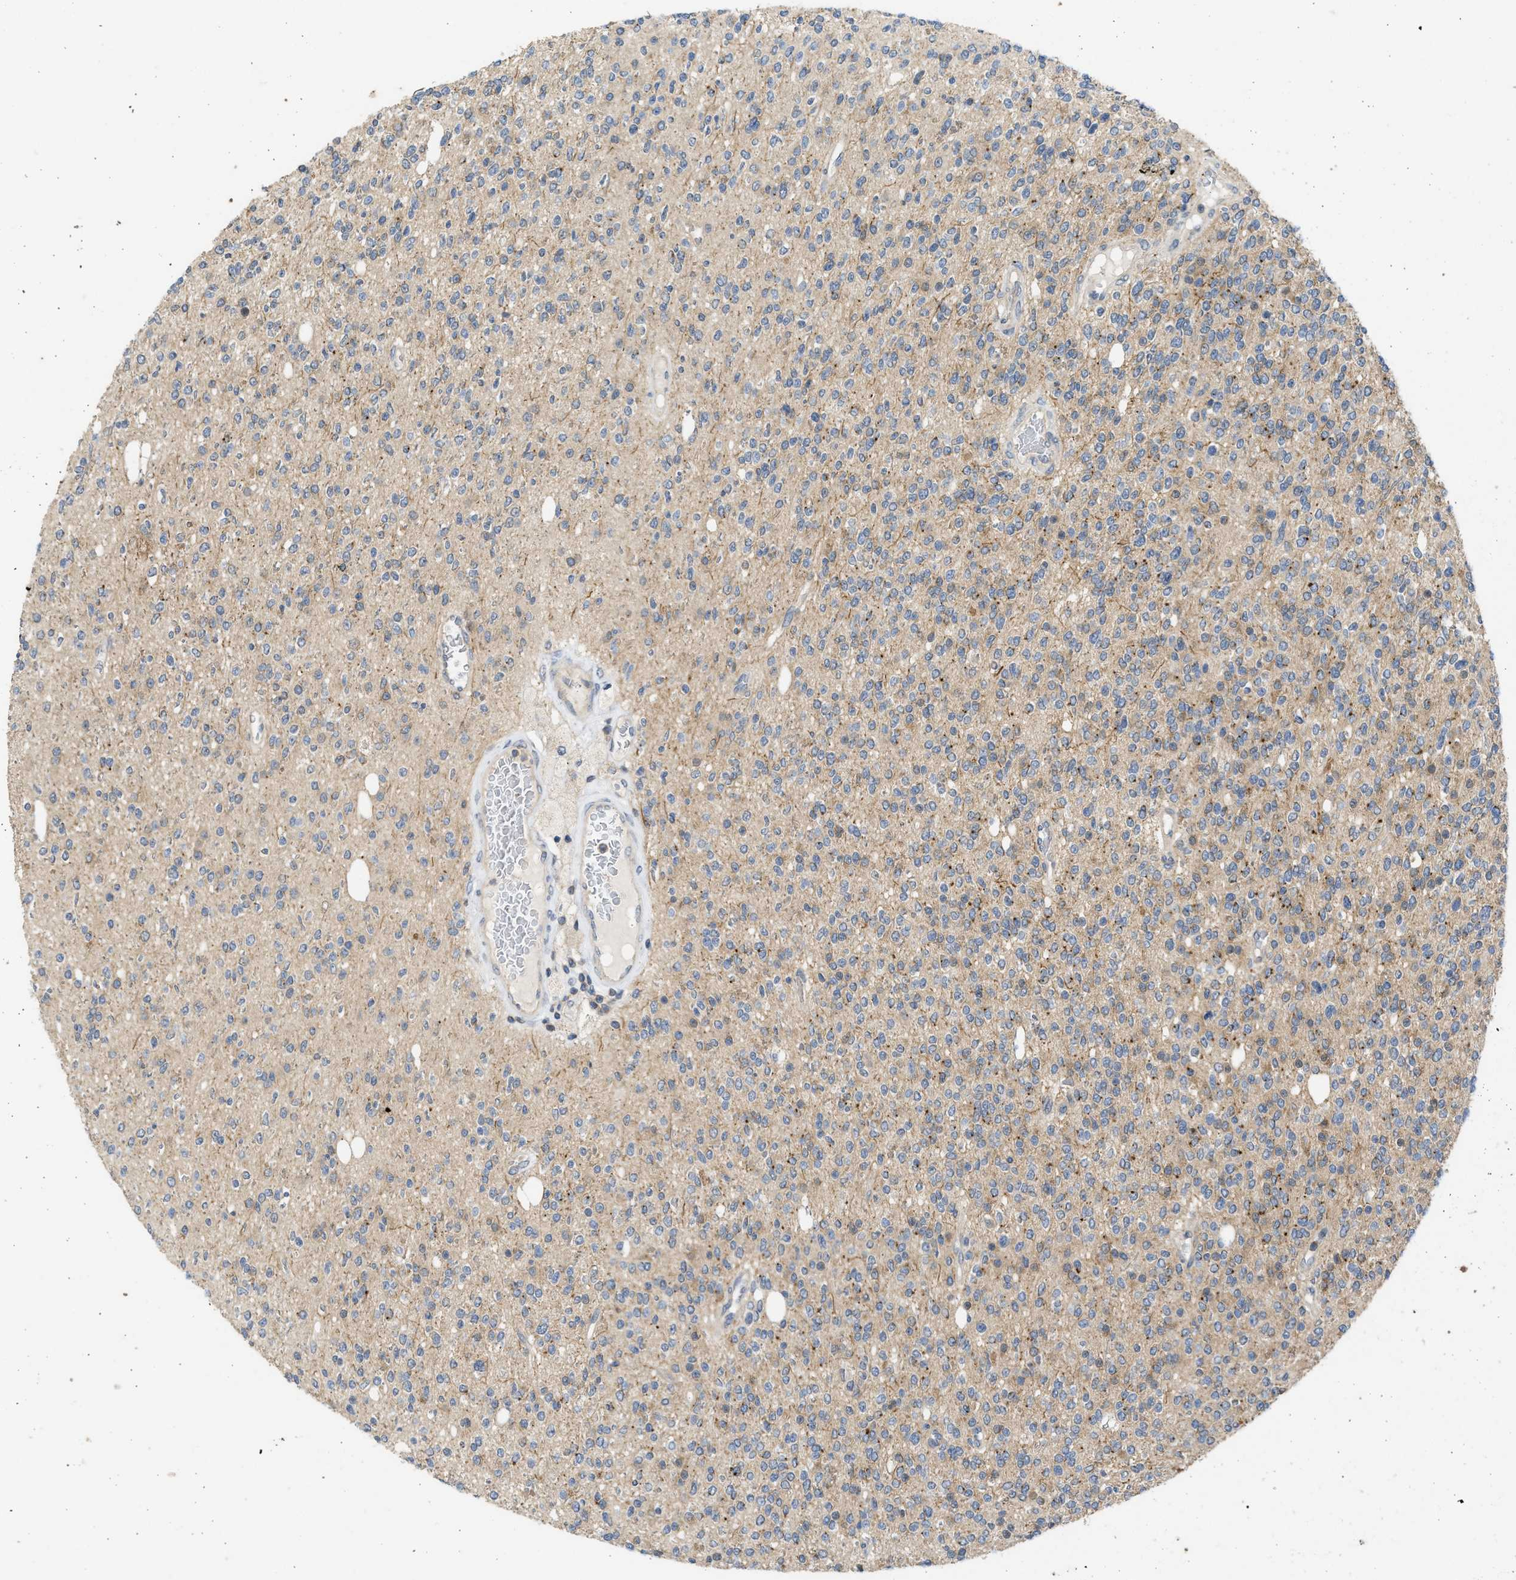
{"staining": {"intensity": "weak", "quantity": "25%-75%", "location": "cytoplasmic/membranous"}, "tissue": "glioma", "cell_type": "Tumor cells", "image_type": "cancer", "snomed": [{"axis": "morphology", "description": "Glioma, malignant, High grade"}, {"axis": "topography", "description": "Brain"}], "caption": "This is a micrograph of immunohistochemistry staining of glioma, which shows weak positivity in the cytoplasmic/membranous of tumor cells.", "gene": "CYP1A1", "patient": {"sex": "male", "age": 34}}